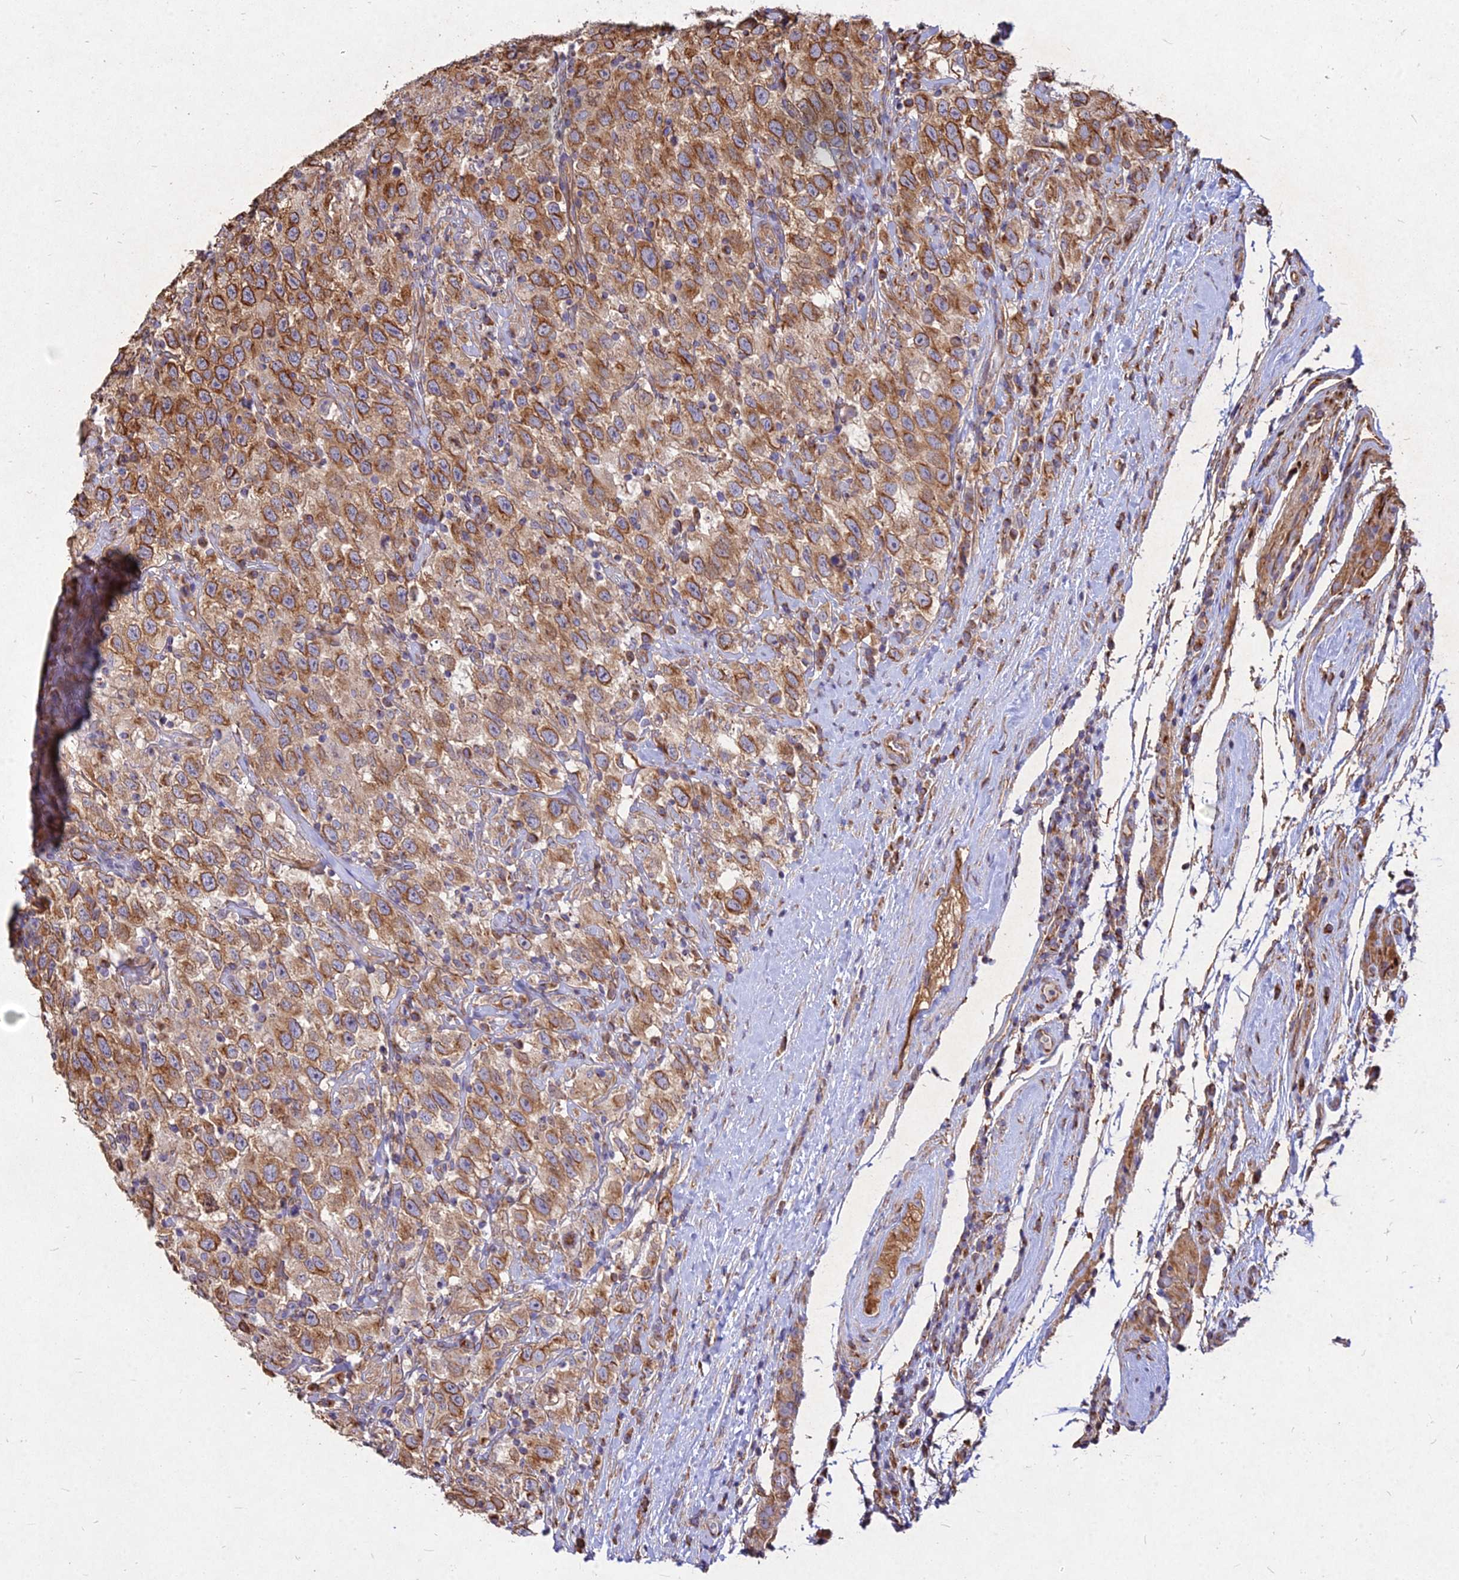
{"staining": {"intensity": "moderate", "quantity": ">75%", "location": "cytoplasmic/membranous"}, "tissue": "testis cancer", "cell_type": "Tumor cells", "image_type": "cancer", "snomed": [{"axis": "morphology", "description": "Seminoma, NOS"}, {"axis": "topography", "description": "Testis"}], "caption": "A brown stain shows moderate cytoplasmic/membranous positivity of a protein in seminoma (testis) tumor cells.", "gene": "SKA1", "patient": {"sex": "male", "age": 41}}